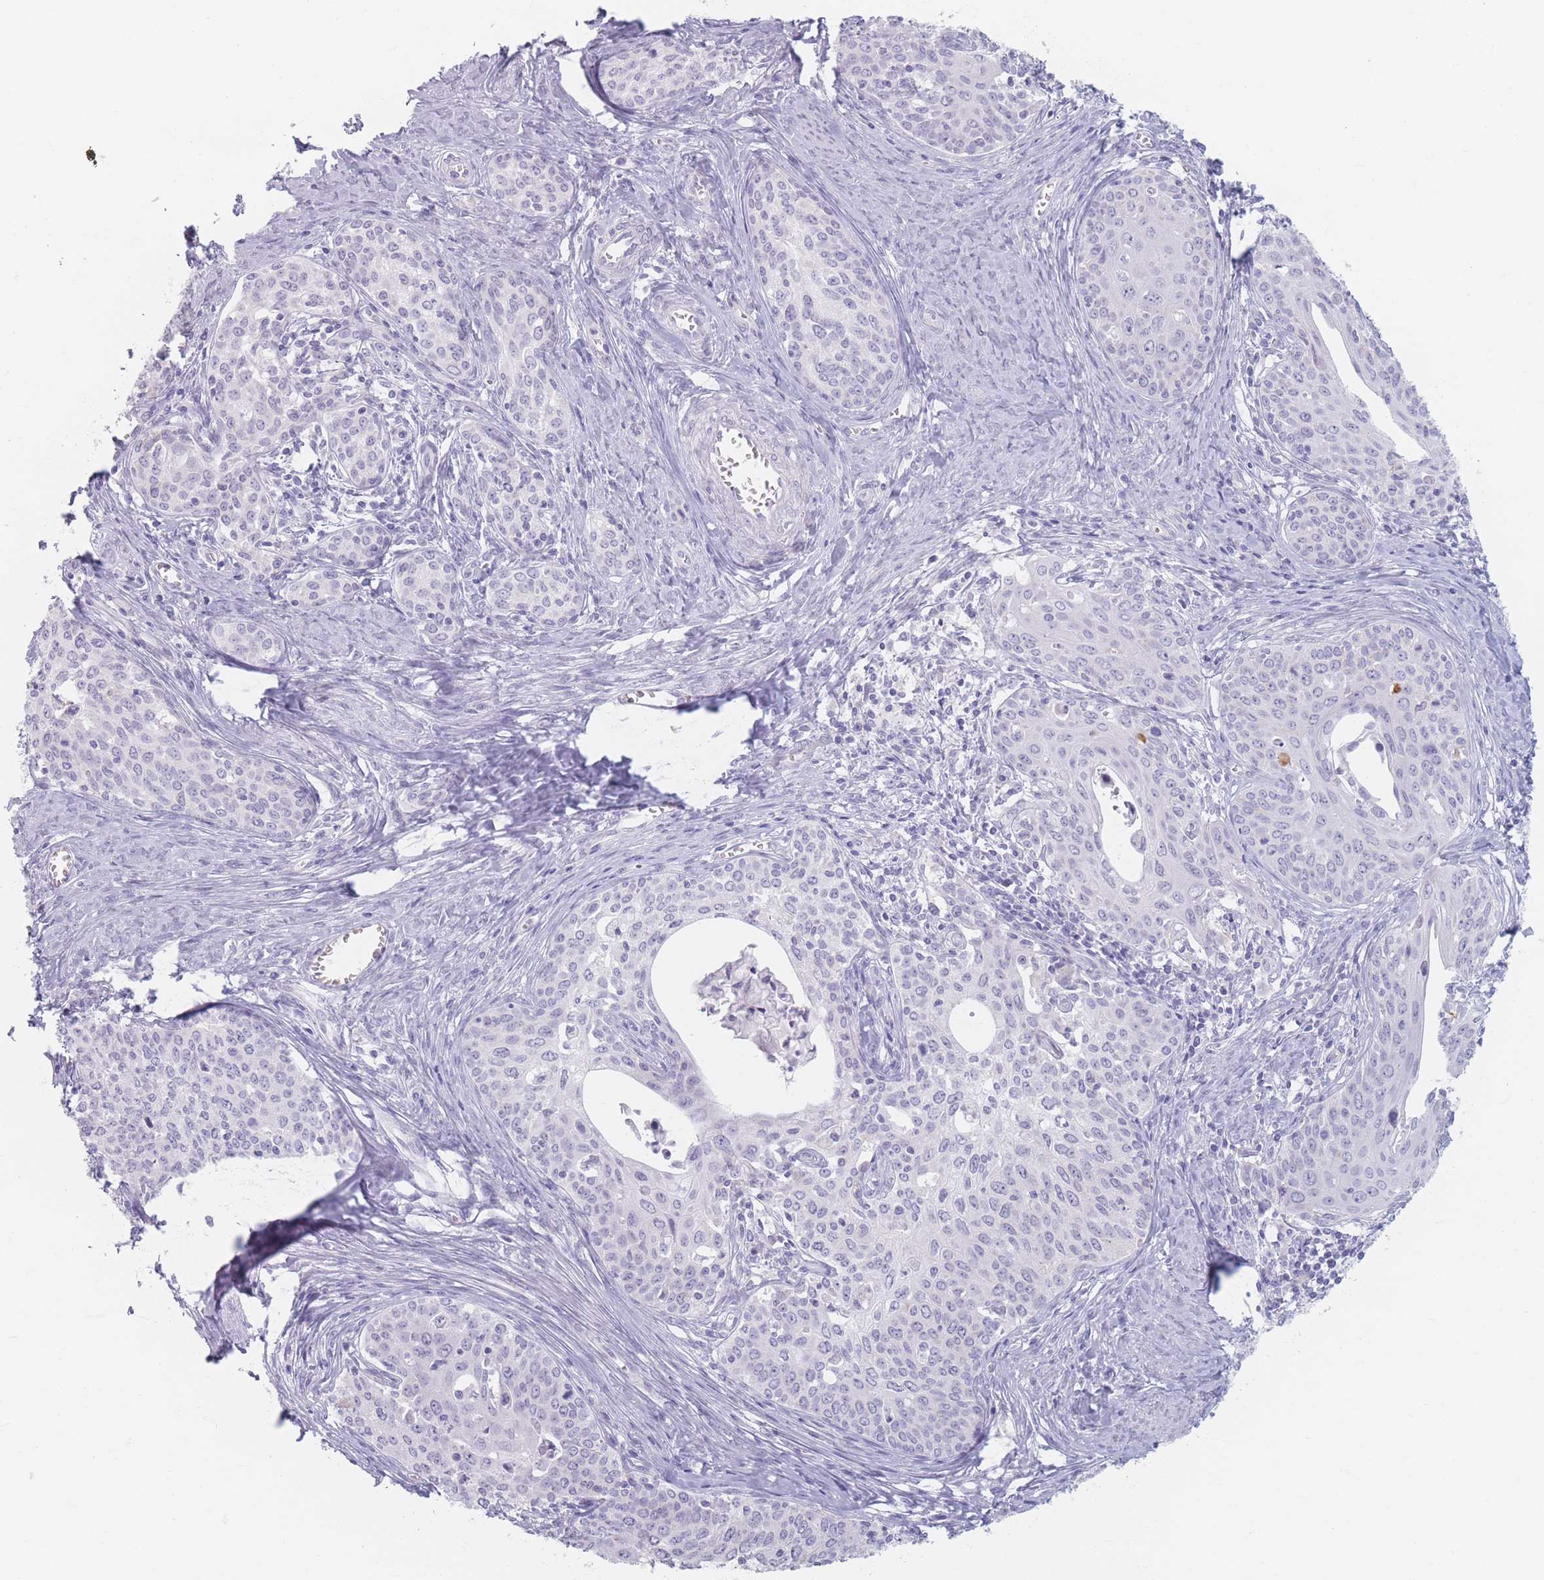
{"staining": {"intensity": "negative", "quantity": "none", "location": "none"}, "tissue": "cervical cancer", "cell_type": "Tumor cells", "image_type": "cancer", "snomed": [{"axis": "morphology", "description": "Squamous cell carcinoma, NOS"}, {"axis": "morphology", "description": "Adenocarcinoma, NOS"}, {"axis": "topography", "description": "Cervix"}], "caption": "This histopathology image is of squamous cell carcinoma (cervical) stained with immunohistochemistry (IHC) to label a protein in brown with the nuclei are counter-stained blue. There is no positivity in tumor cells.", "gene": "PIGM", "patient": {"sex": "female", "age": 52}}